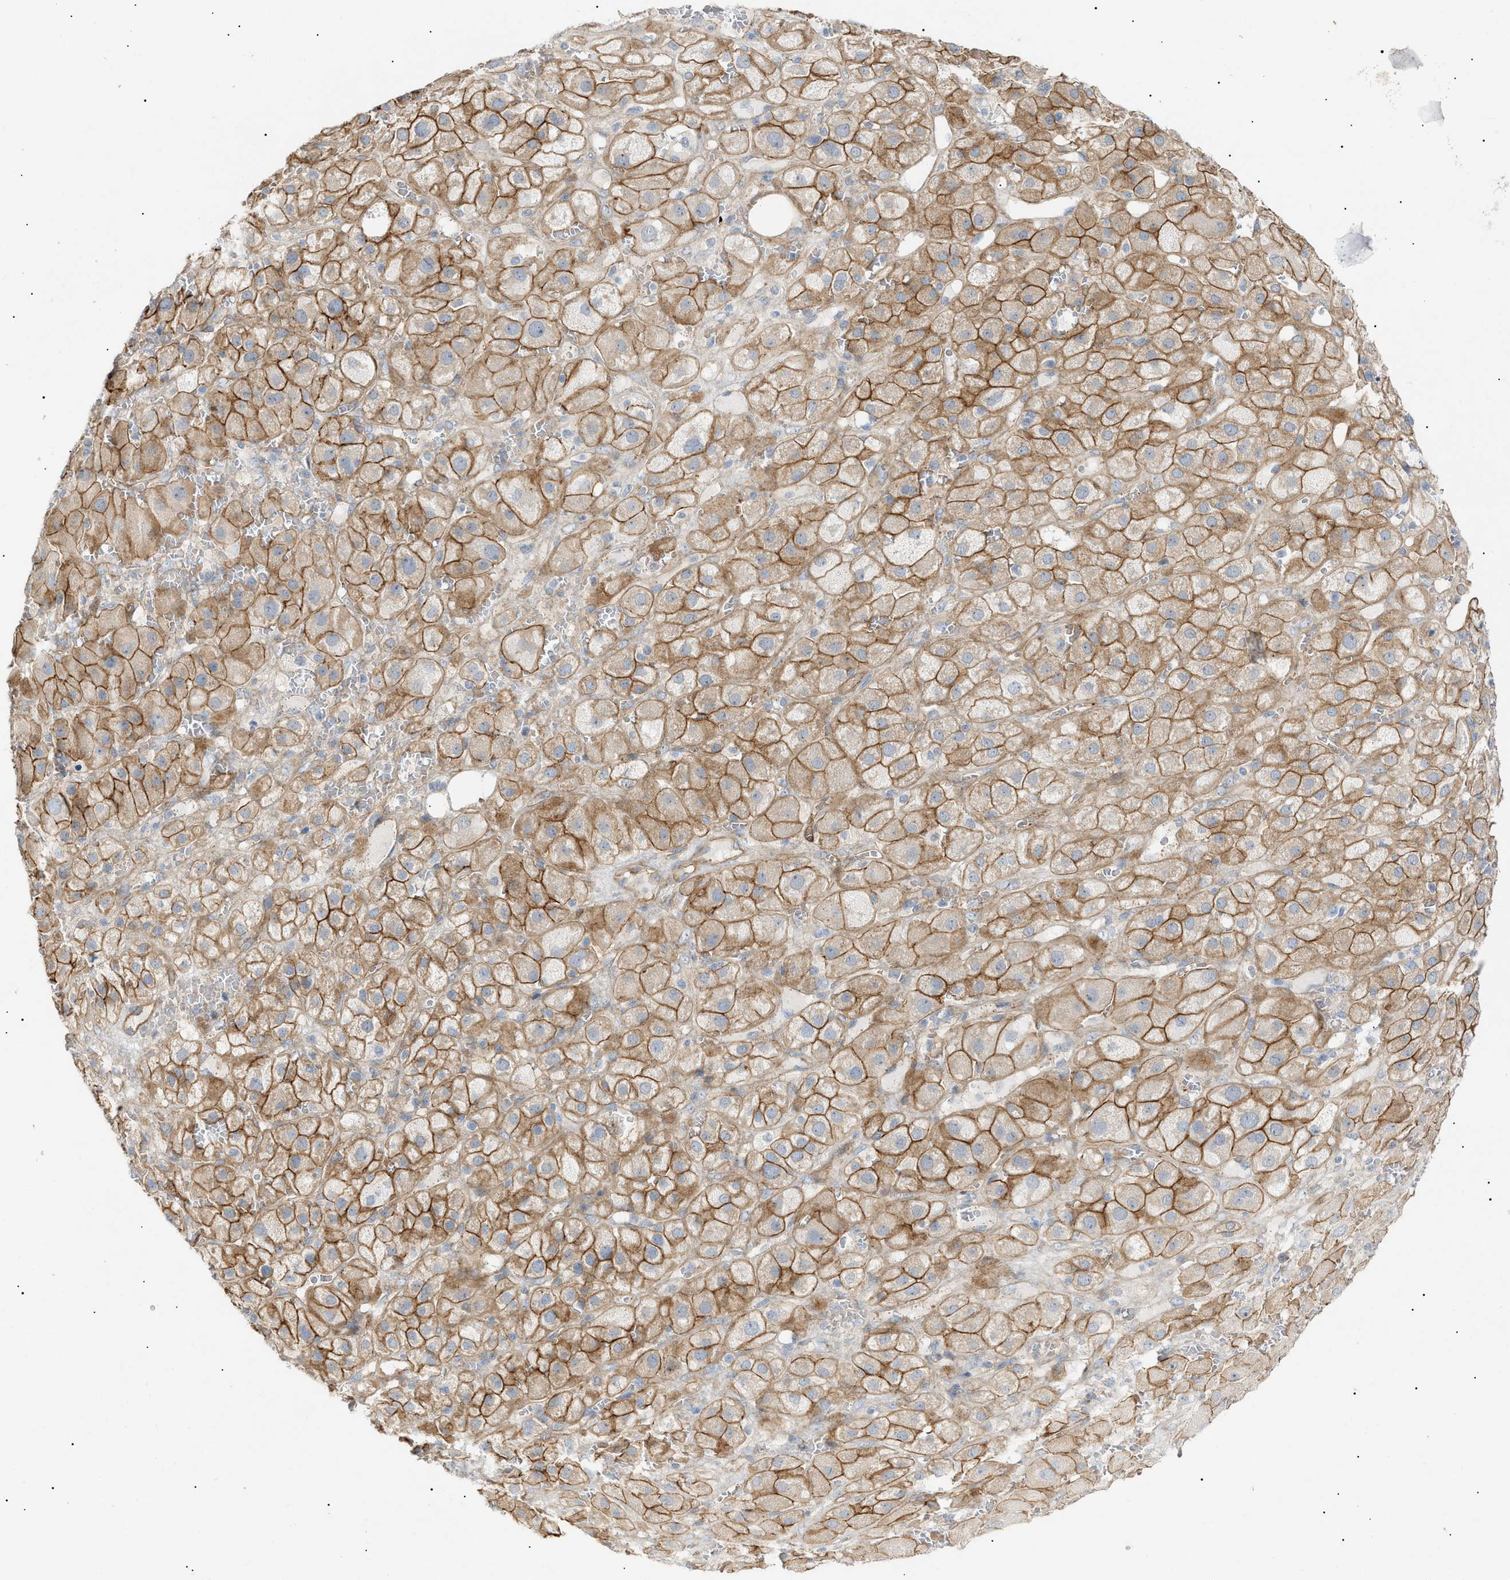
{"staining": {"intensity": "moderate", "quantity": ">75%", "location": "cytoplasmic/membranous"}, "tissue": "adrenal gland", "cell_type": "Glandular cells", "image_type": "normal", "snomed": [{"axis": "morphology", "description": "Normal tissue, NOS"}, {"axis": "topography", "description": "Adrenal gland"}], "caption": "Protein analysis of normal adrenal gland demonstrates moderate cytoplasmic/membranous positivity in about >75% of glandular cells.", "gene": "ZFHX2", "patient": {"sex": "female", "age": 47}}